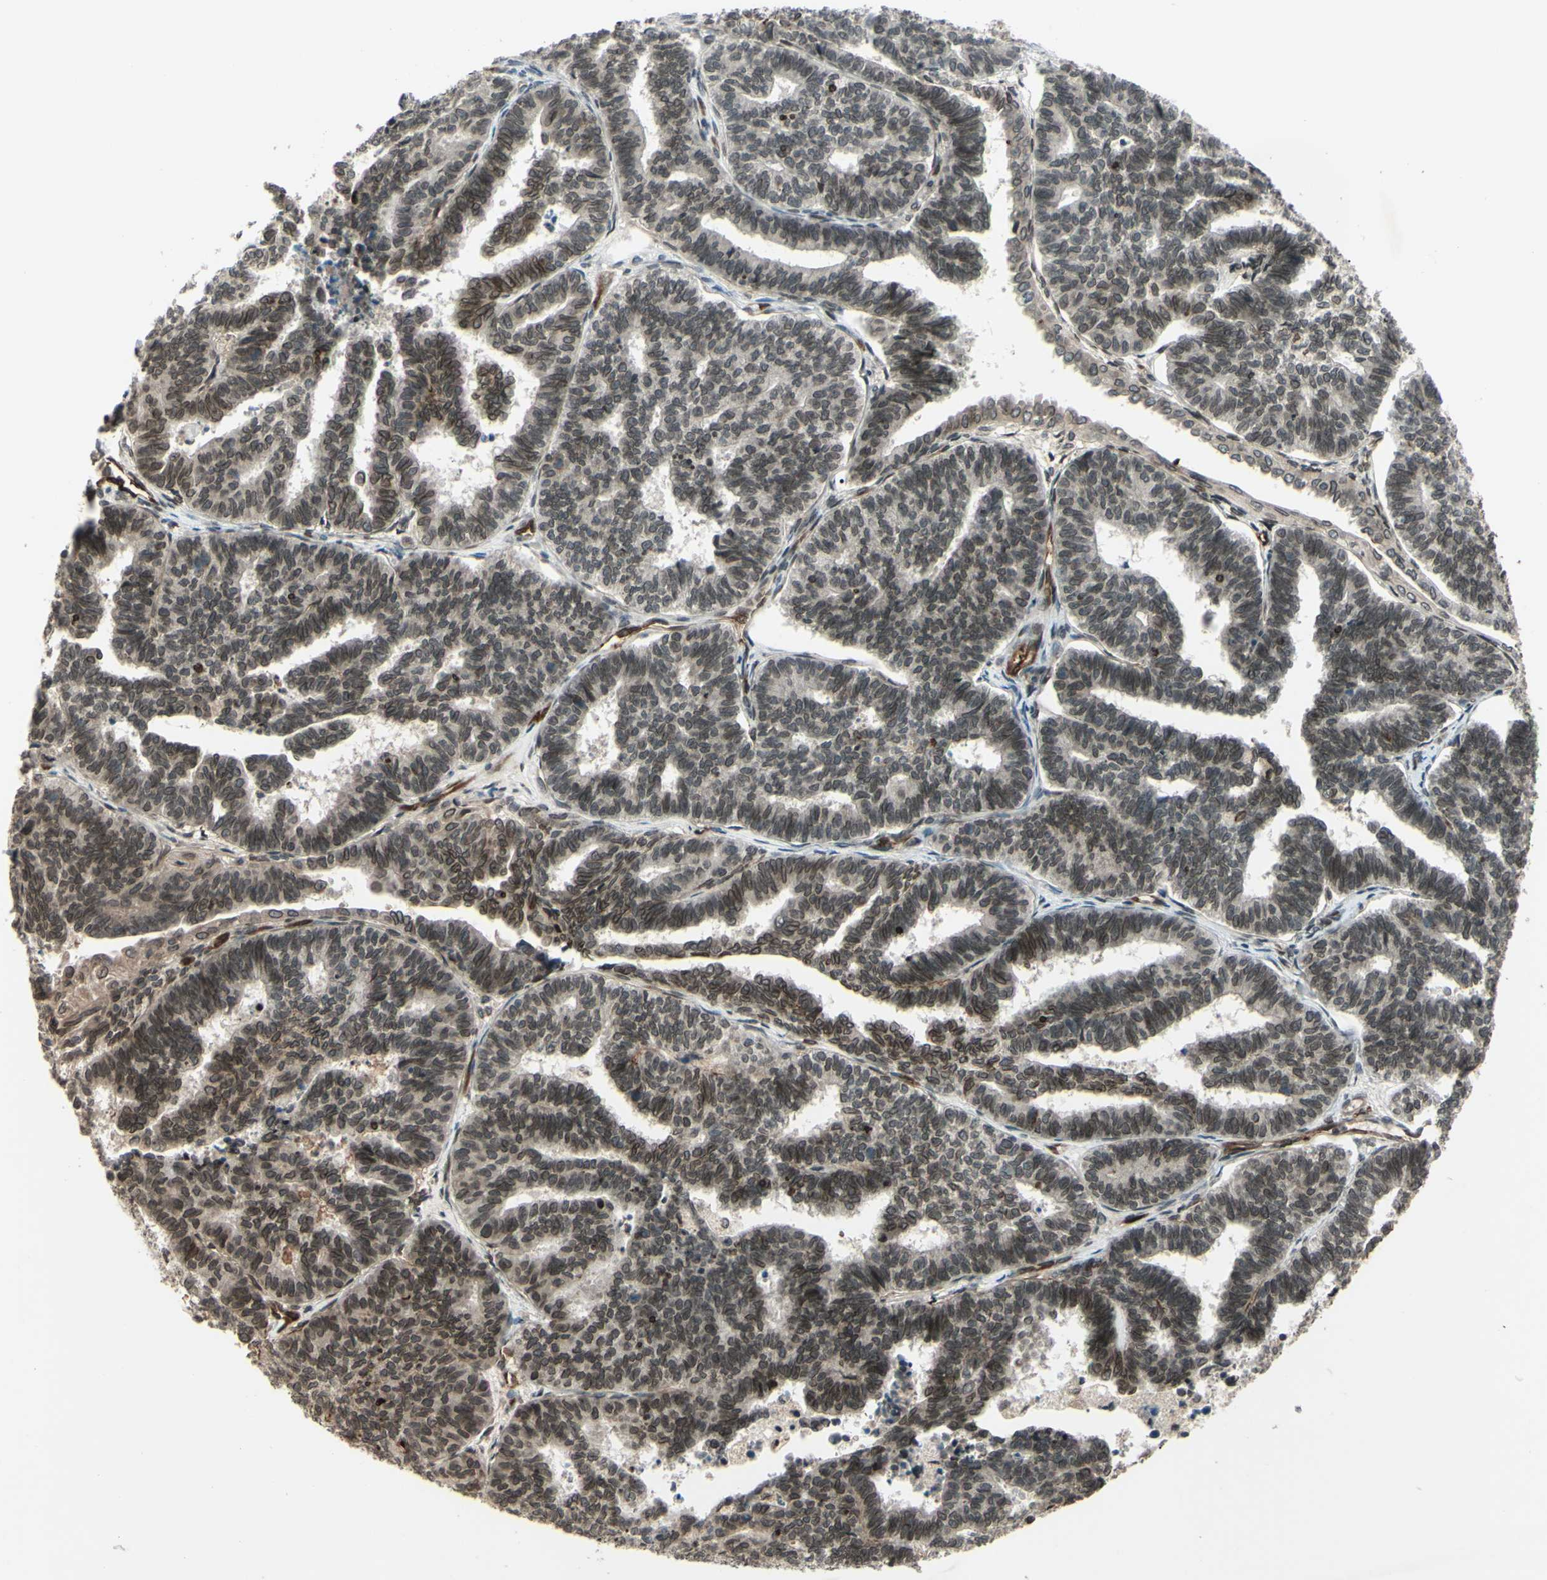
{"staining": {"intensity": "weak", "quantity": "25%-75%", "location": "cytoplasmic/membranous,nuclear"}, "tissue": "endometrial cancer", "cell_type": "Tumor cells", "image_type": "cancer", "snomed": [{"axis": "morphology", "description": "Adenocarcinoma, NOS"}, {"axis": "topography", "description": "Endometrium"}], "caption": "IHC micrograph of neoplastic tissue: human endometrial cancer stained using IHC exhibits low levels of weak protein expression localized specifically in the cytoplasmic/membranous and nuclear of tumor cells, appearing as a cytoplasmic/membranous and nuclear brown color.", "gene": "MLF2", "patient": {"sex": "female", "age": 70}}